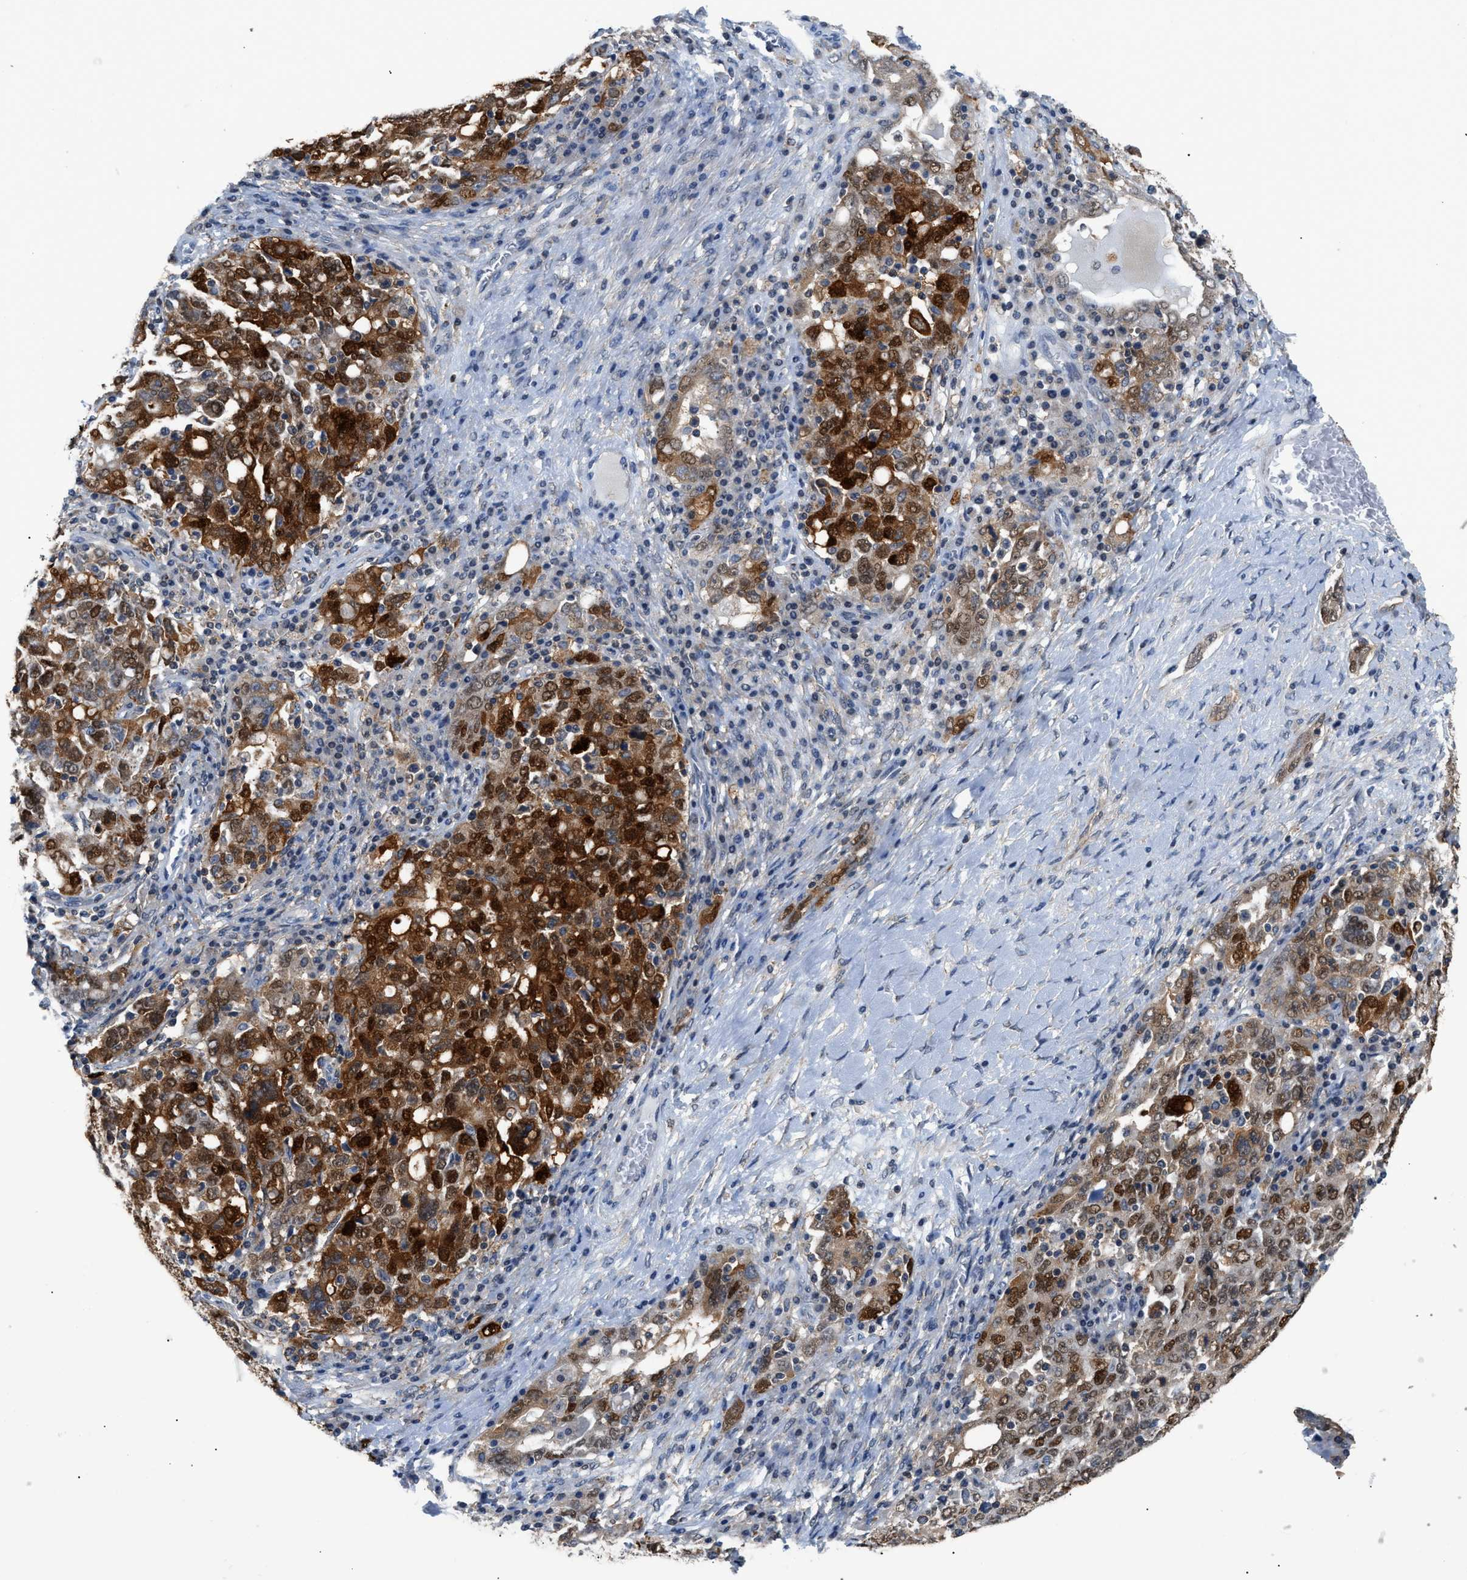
{"staining": {"intensity": "moderate", "quantity": ">75%", "location": "cytoplasmic/membranous,nuclear"}, "tissue": "ovarian cancer", "cell_type": "Tumor cells", "image_type": "cancer", "snomed": [{"axis": "morphology", "description": "Carcinoma, endometroid"}, {"axis": "topography", "description": "Ovary"}], "caption": "An immunohistochemistry photomicrograph of tumor tissue is shown. Protein staining in brown labels moderate cytoplasmic/membranous and nuclear positivity in ovarian cancer within tumor cells. (DAB (3,3'-diaminobenzidine) IHC, brown staining for protein, blue staining for nuclei).", "gene": "TMEM45B", "patient": {"sex": "female", "age": 62}}